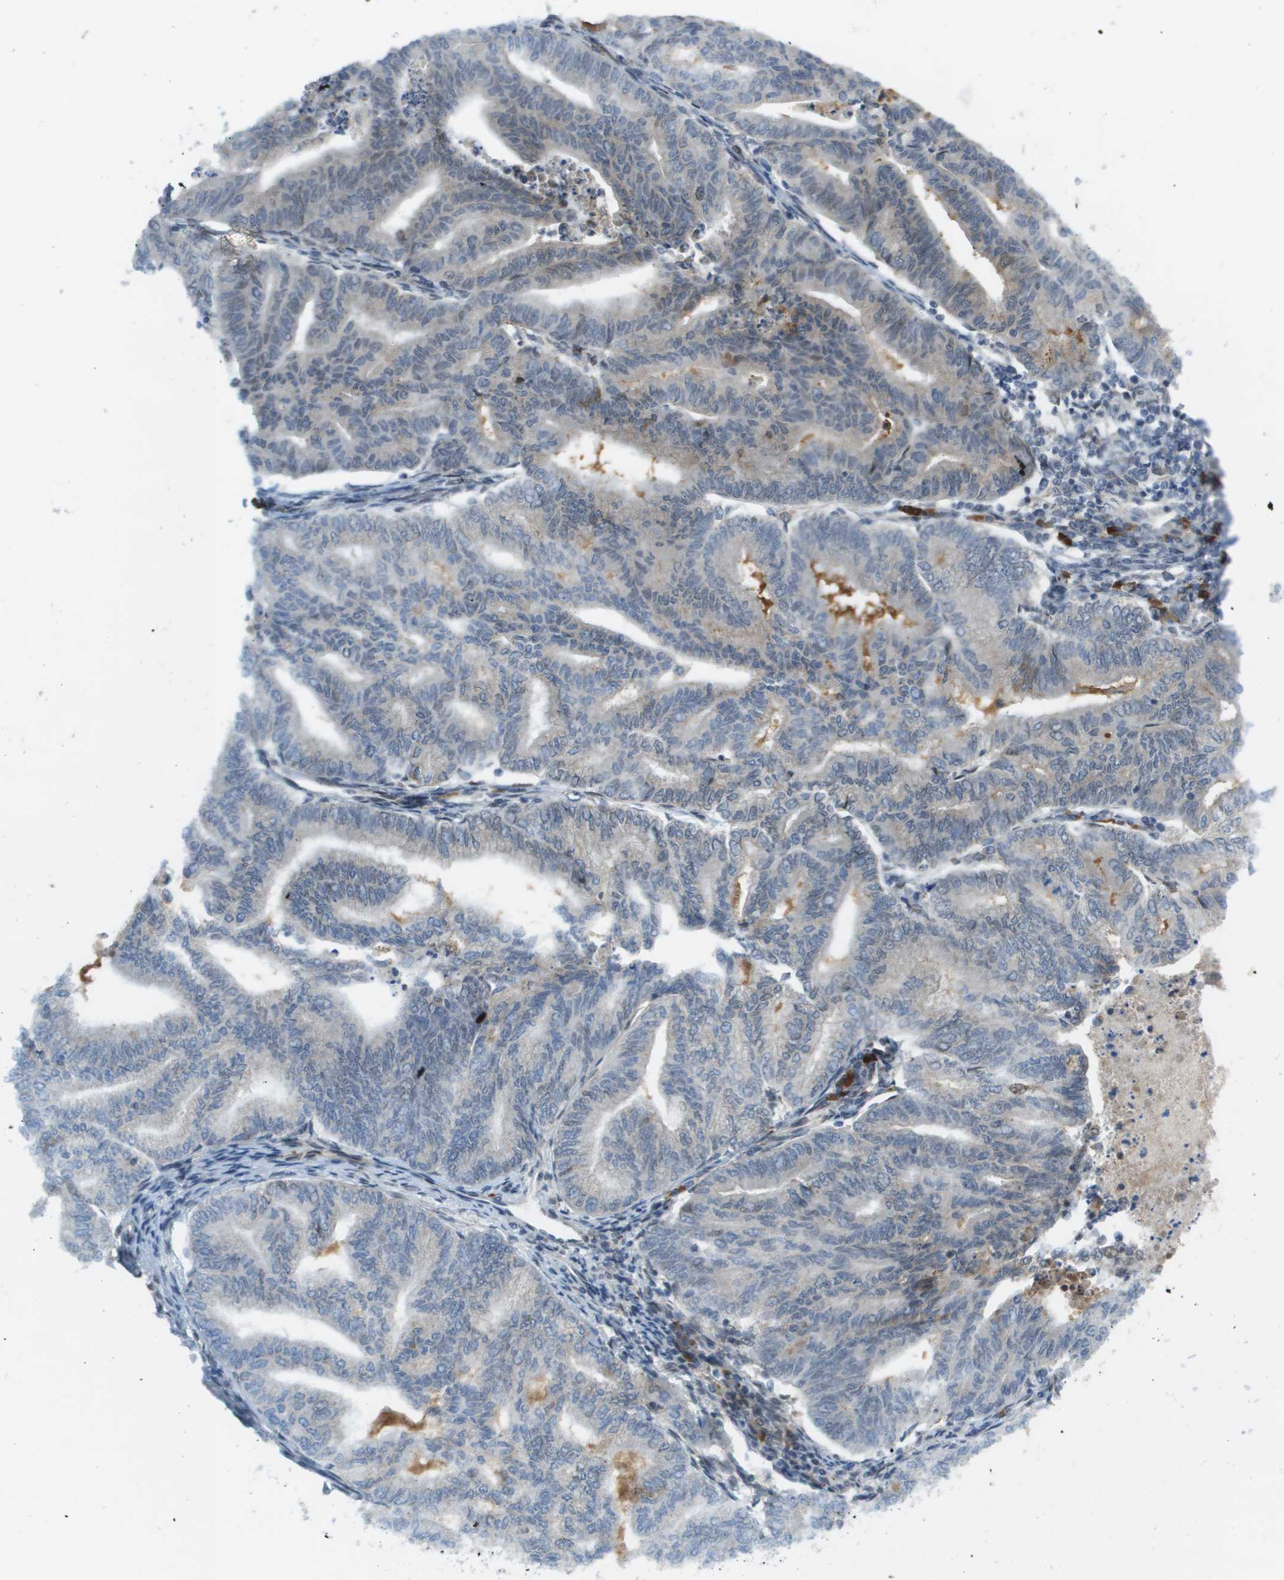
{"staining": {"intensity": "weak", "quantity": "<25%", "location": "nuclear"}, "tissue": "endometrial cancer", "cell_type": "Tumor cells", "image_type": "cancer", "snomed": [{"axis": "morphology", "description": "Adenocarcinoma, NOS"}, {"axis": "topography", "description": "Endometrium"}], "caption": "Immunohistochemistry histopathology image of human adenocarcinoma (endometrial) stained for a protein (brown), which exhibits no expression in tumor cells. Brightfield microscopy of IHC stained with DAB (brown) and hematoxylin (blue), captured at high magnification.", "gene": "CACNB4", "patient": {"sex": "female", "age": 79}}